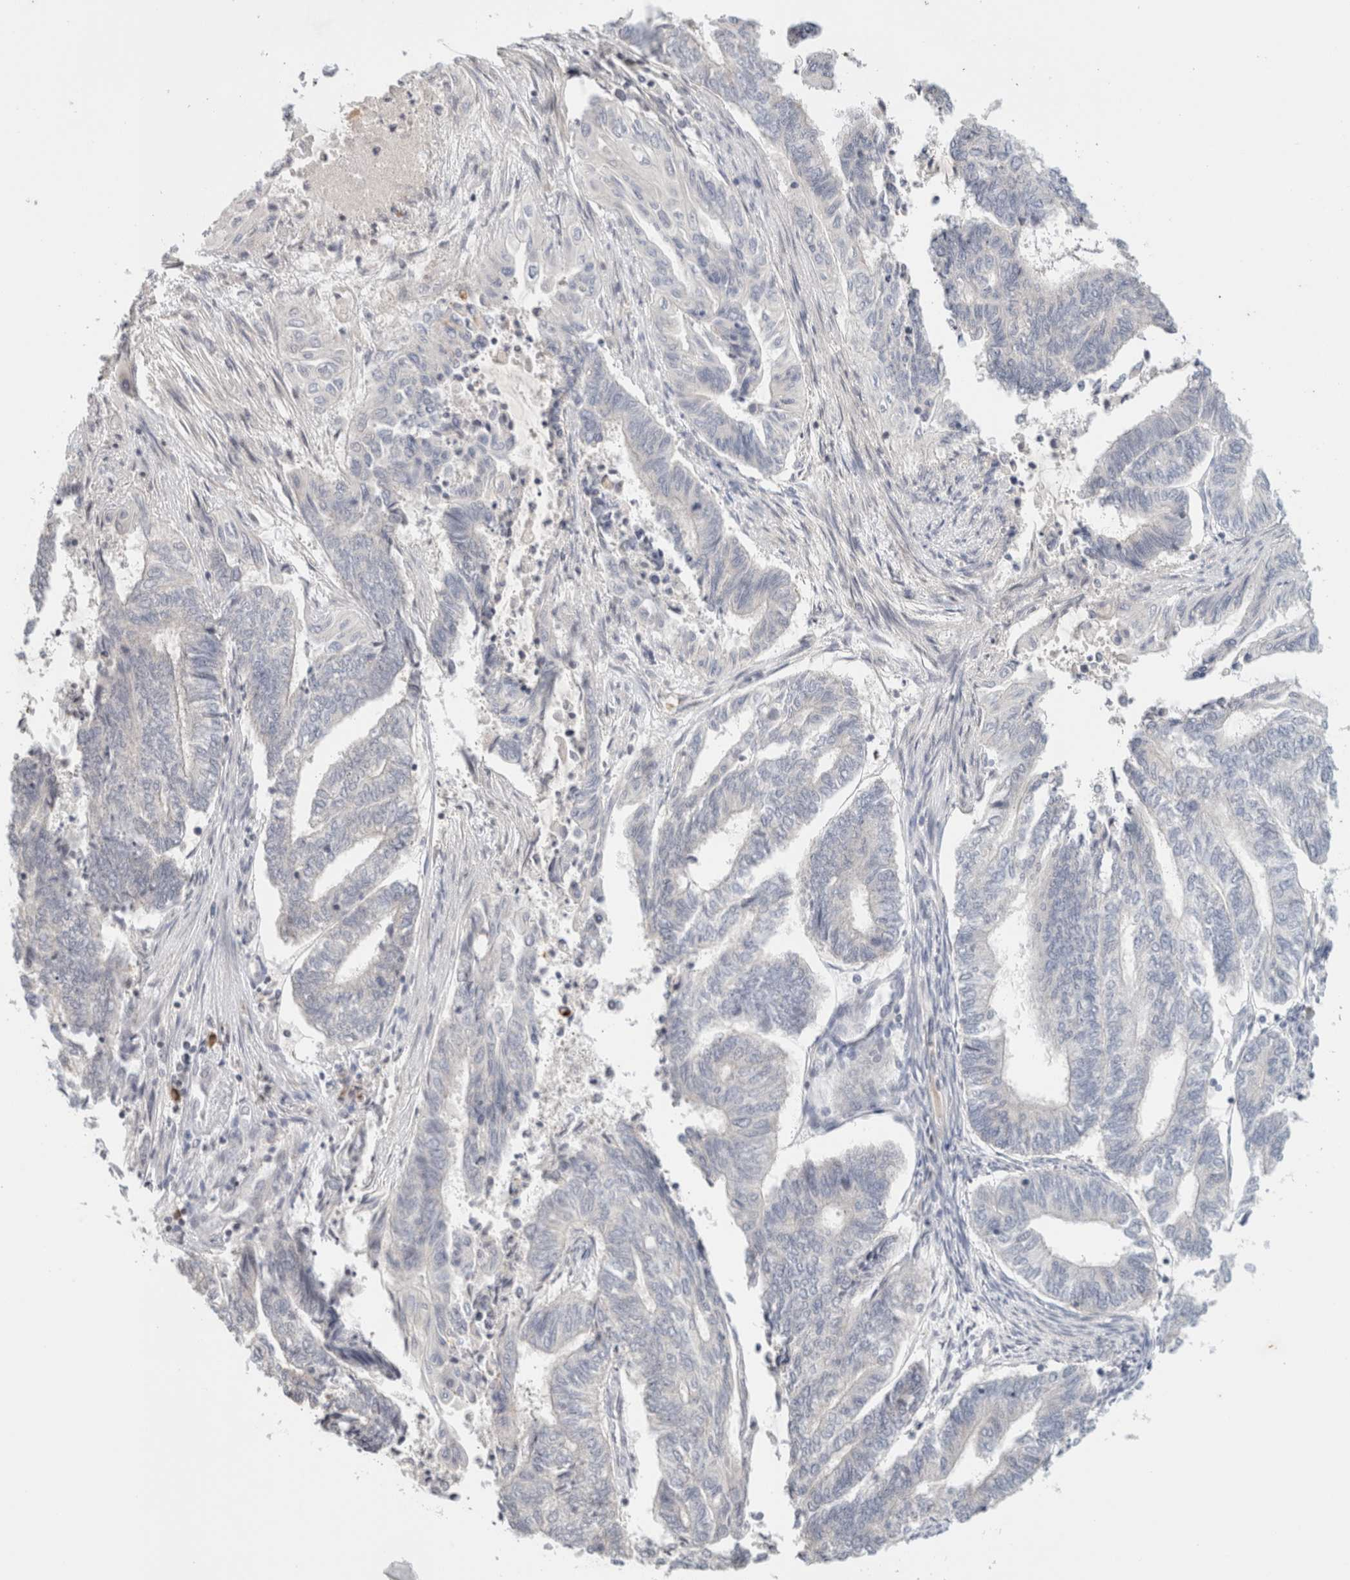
{"staining": {"intensity": "negative", "quantity": "none", "location": "none"}, "tissue": "endometrial cancer", "cell_type": "Tumor cells", "image_type": "cancer", "snomed": [{"axis": "morphology", "description": "Adenocarcinoma, NOS"}, {"axis": "topography", "description": "Uterus"}, {"axis": "topography", "description": "Endometrium"}], "caption": "Human endometrial cancer stained for a protein using immunohistochemistry reveals no expression in tumor cells.", "gene": "SPRTN", "patient": {"sex": "female", "age": 70}}